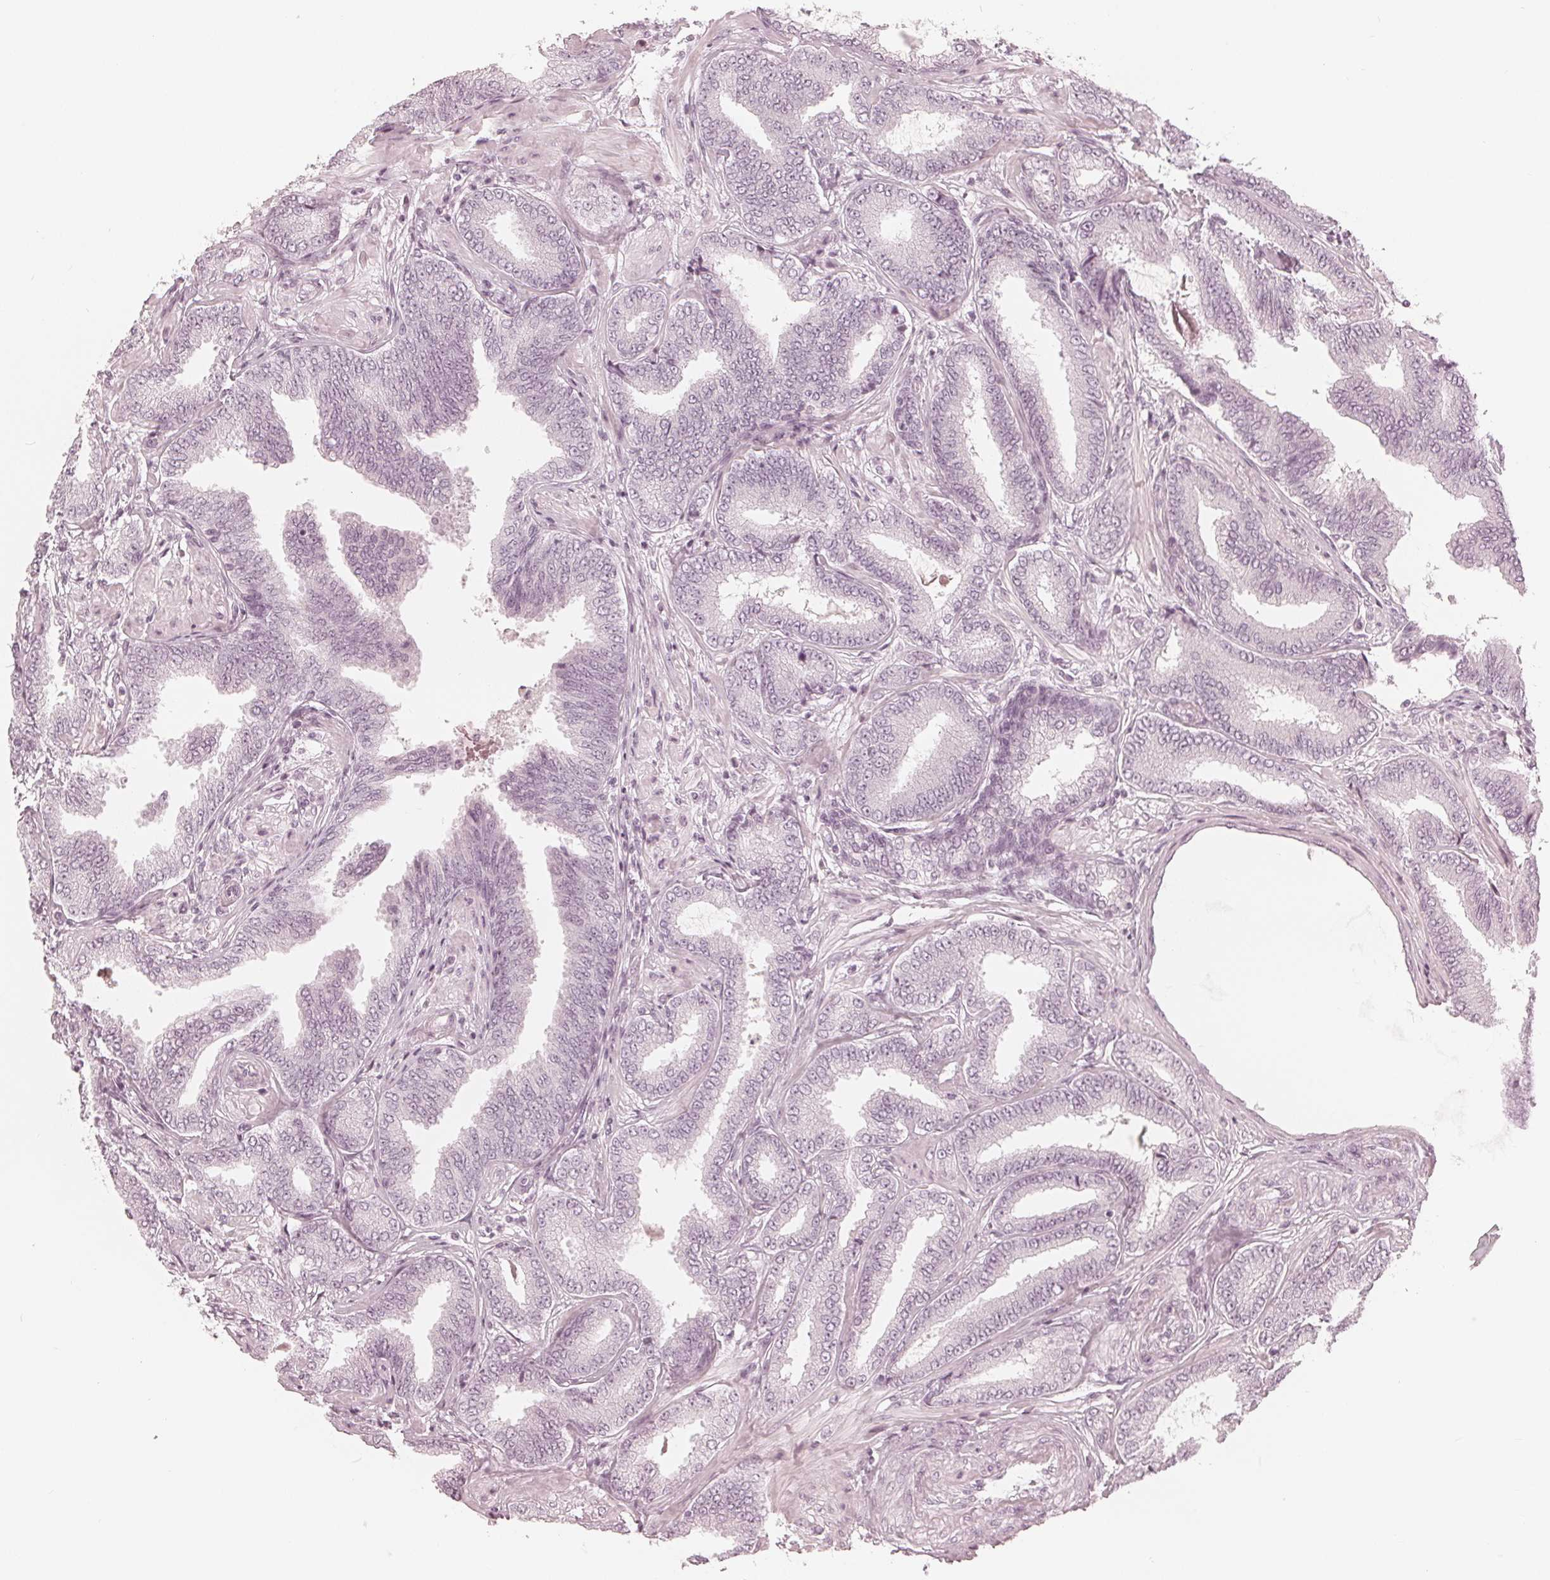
{"staining": {"intensity": "negative", "quantity": "none", "location": "none"}, "tissue": "prostate cancer", "cell_type": "Tumor cells", "image_type": "cancer", "snomed": [{"axis": "morphology", "description": "Adenocarcinoma, Low grade"}, {"axis": "topography", "description": "Prostate"}], "caption": "The immunohistochemistry histopathology image has no significant expression in tumor cells of prostate cancer tissue.", "gene": "PAEP", "patient": {"sex": "male", "age": 55}}